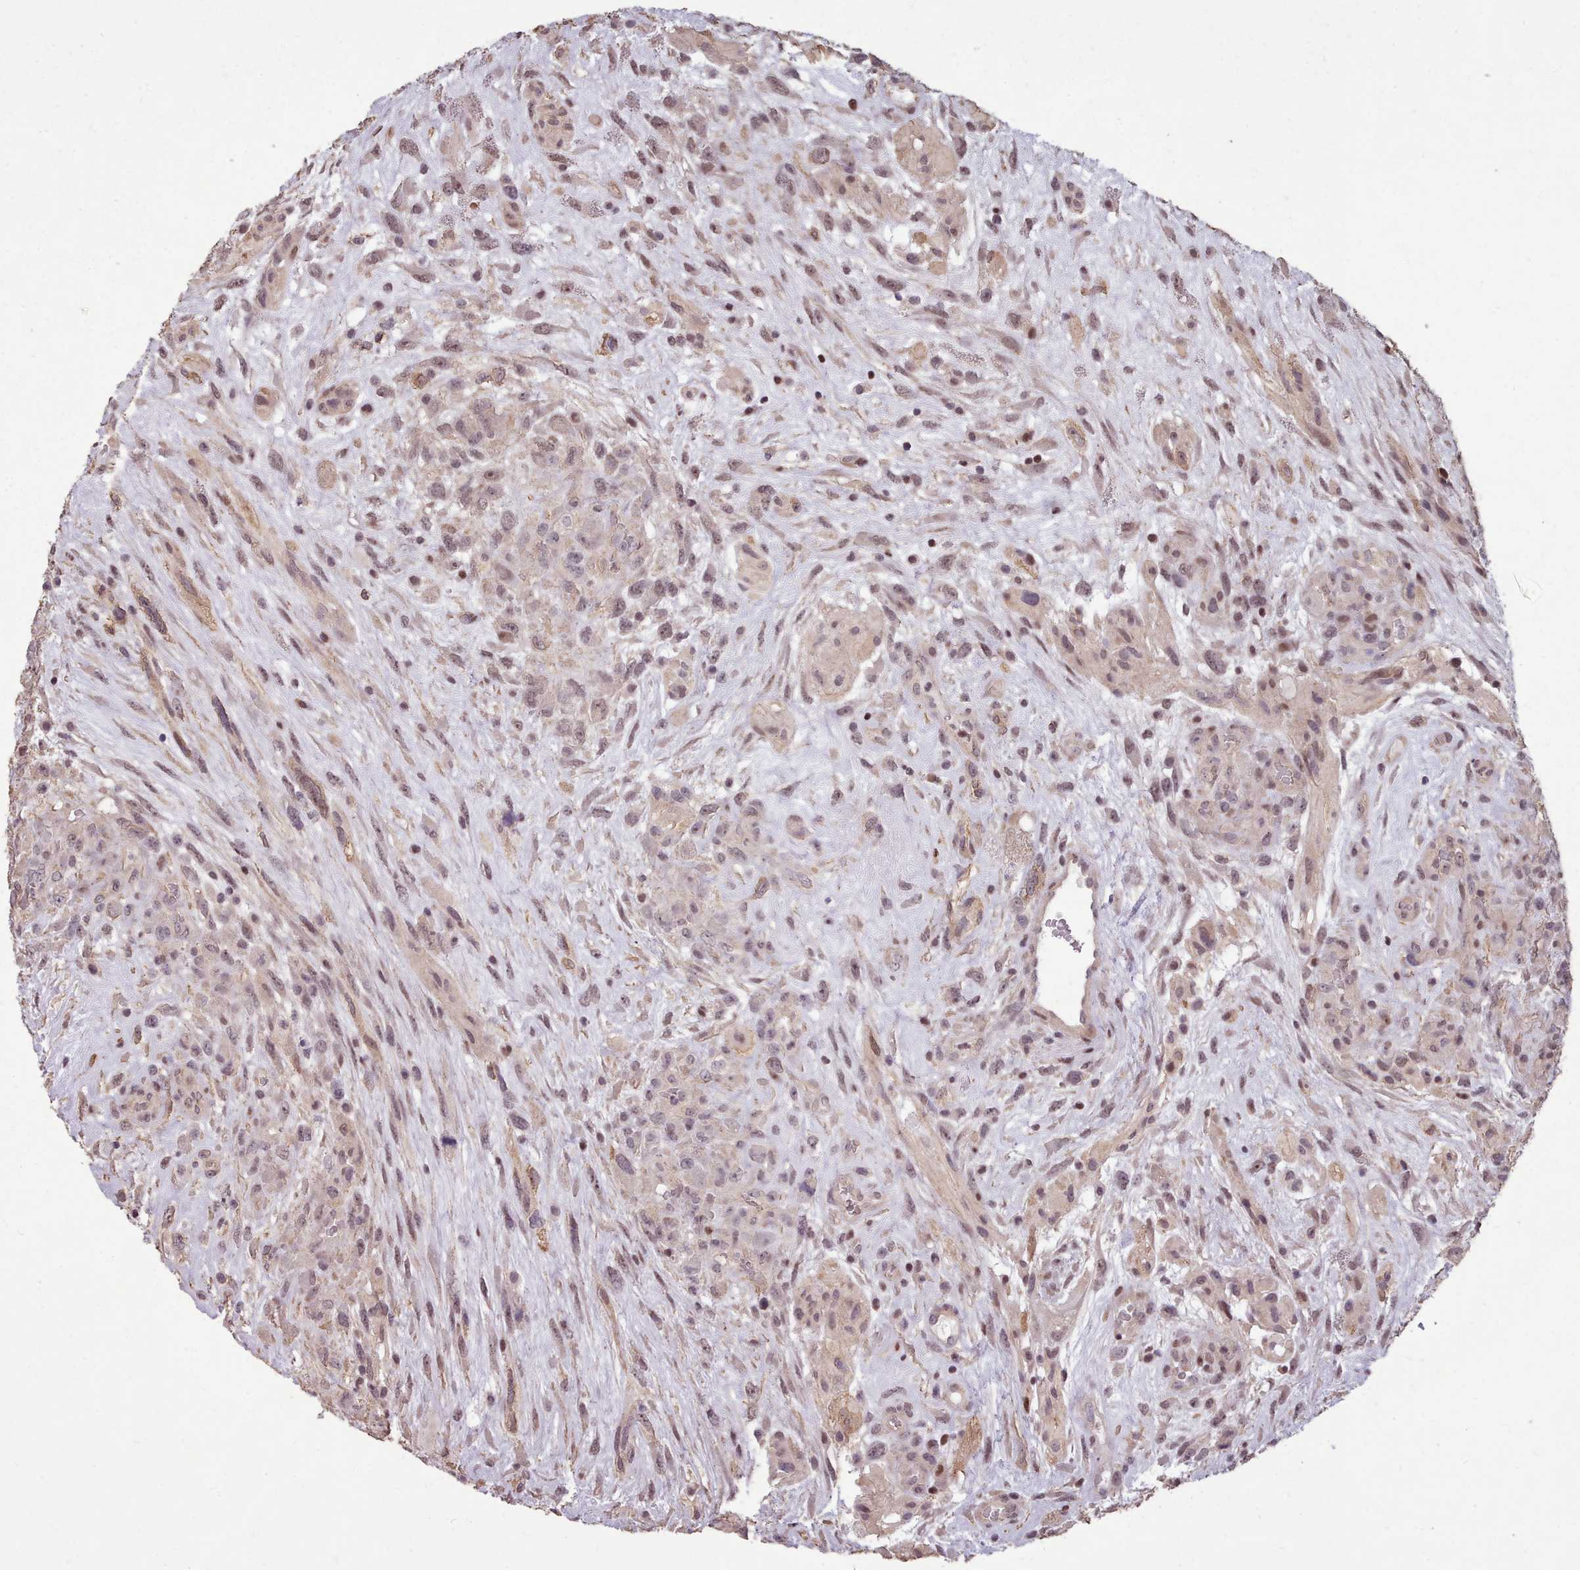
{"staining": {"intensity": "weak", "quantity": "25%-75%", "location": "cytoplasmic/membranous,nuclear"}, "tissue": "glioma", "cell_type": "Tumor cells", "image_type": "cancer", "snomed": [{"axis": "morphology", "description": "Glioma, malignant, High grade"}, {"axis": "topography", "description": "Brain"}], "caption": "Immunohistochemistry (DAB) staining of human glioma demonstrates weak cytoplasmic/membranous and nuclear protein expression in approximately 25%-75% of tumor cells. (DAB IHC with brightfield microscopy, high magnification).", "gene": "ENSA", "patient": {"sex": "male", "age": 61}}